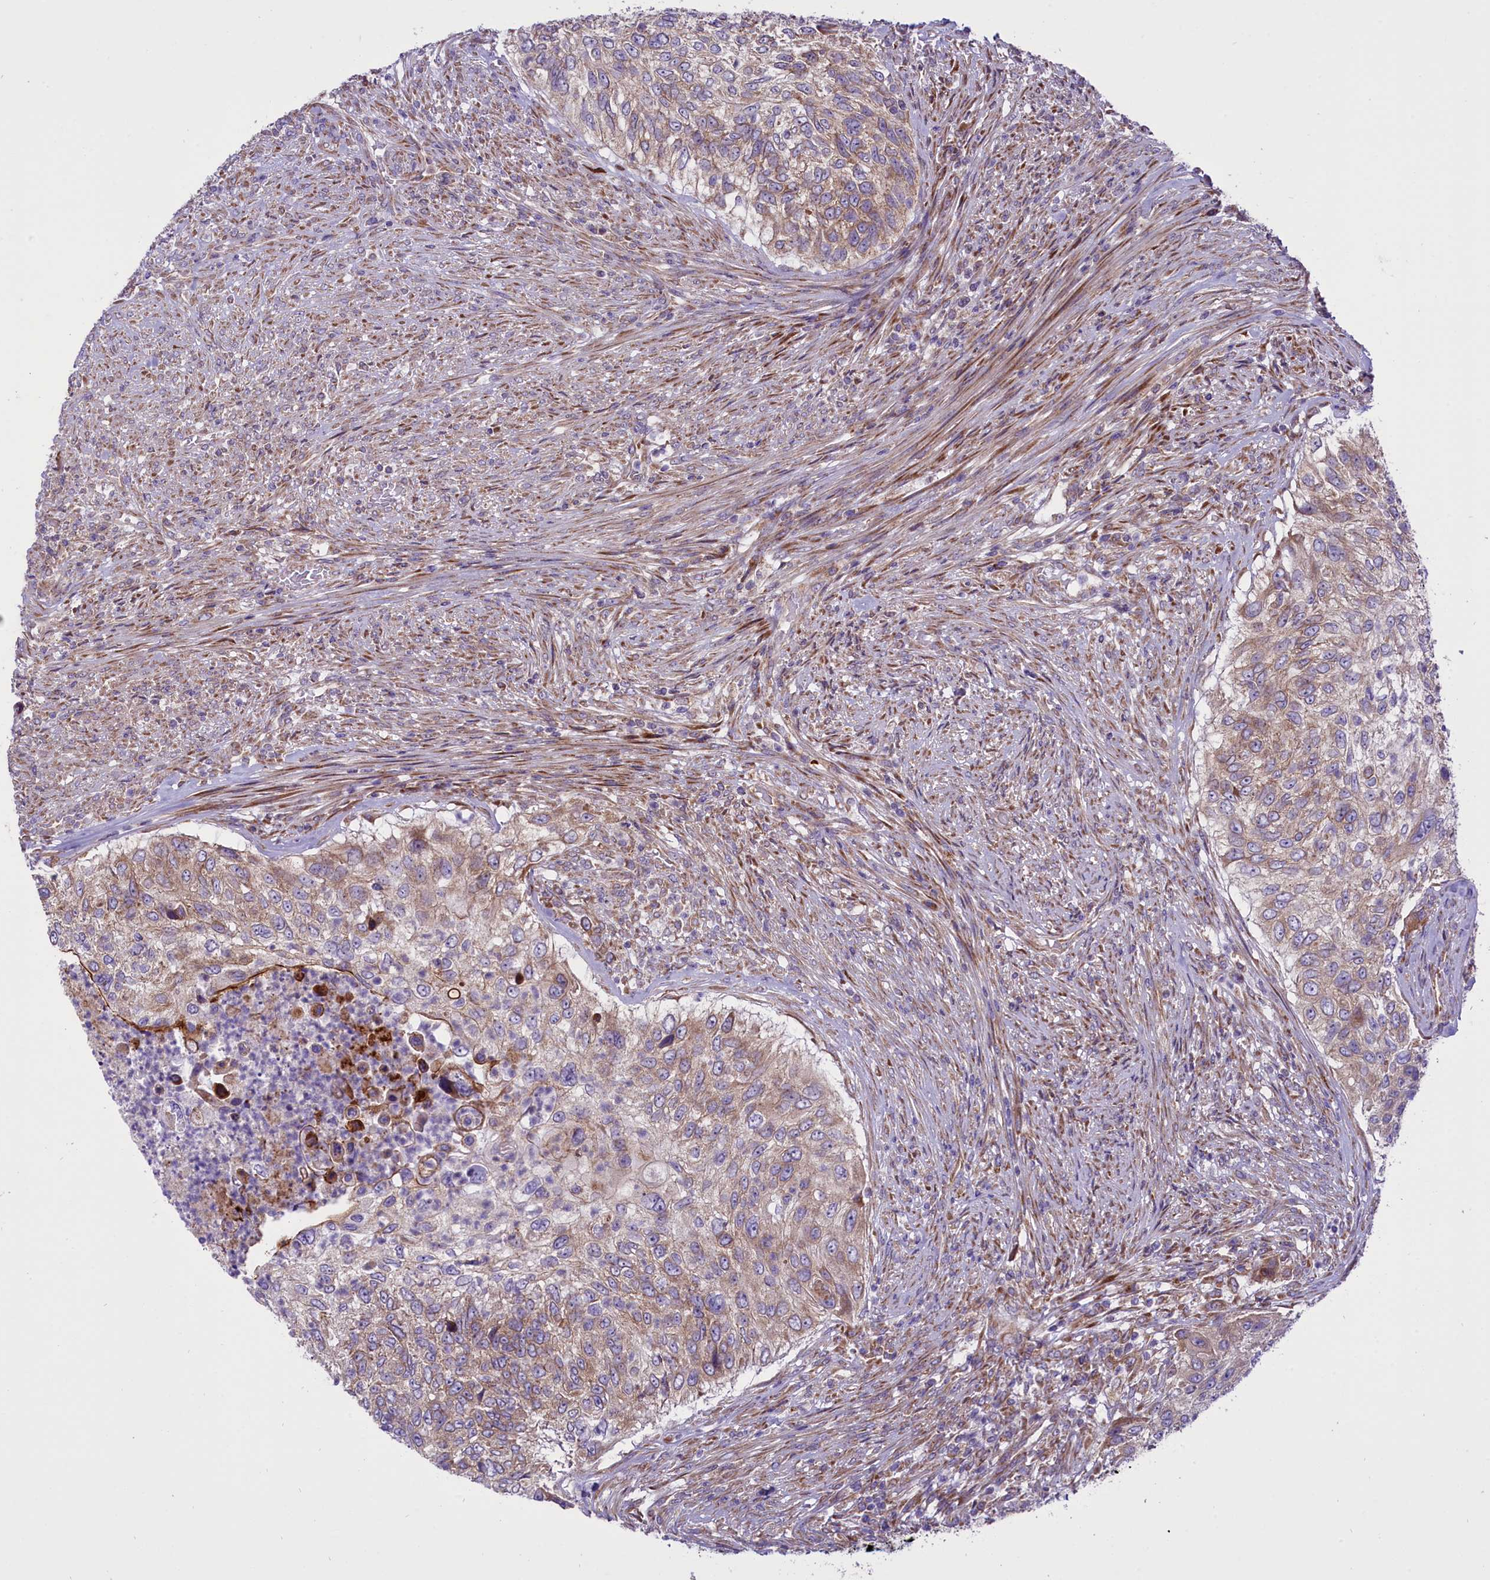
{"staining": {"intensity": "moderate", "quantity": ">75%", "location": "cytoplasmic/membranous"}, "tissue": "urothelial cancer", "cell_type": "Tumor cells", "image_type": "cancer", "snomed": [{"axis": "morphology", "description": "Urothelial carcinoma, High grade"}, {"axis": "topography", "description": "Urinary bladder"}], "caption": "Urothelial cancer was stained to show a protein in brown. There is medium levels of moderate cytoplasmic/membranous expression in approximately >75% of tumor cells. The staining was performed using DAB (3,3'-diaminobenzidine), with brown indicating positive protein expression. Nuclei are stained blue with hematoxylin.", "gene": "PTPRU", "patient": {"sex": "female", "age": 60}}